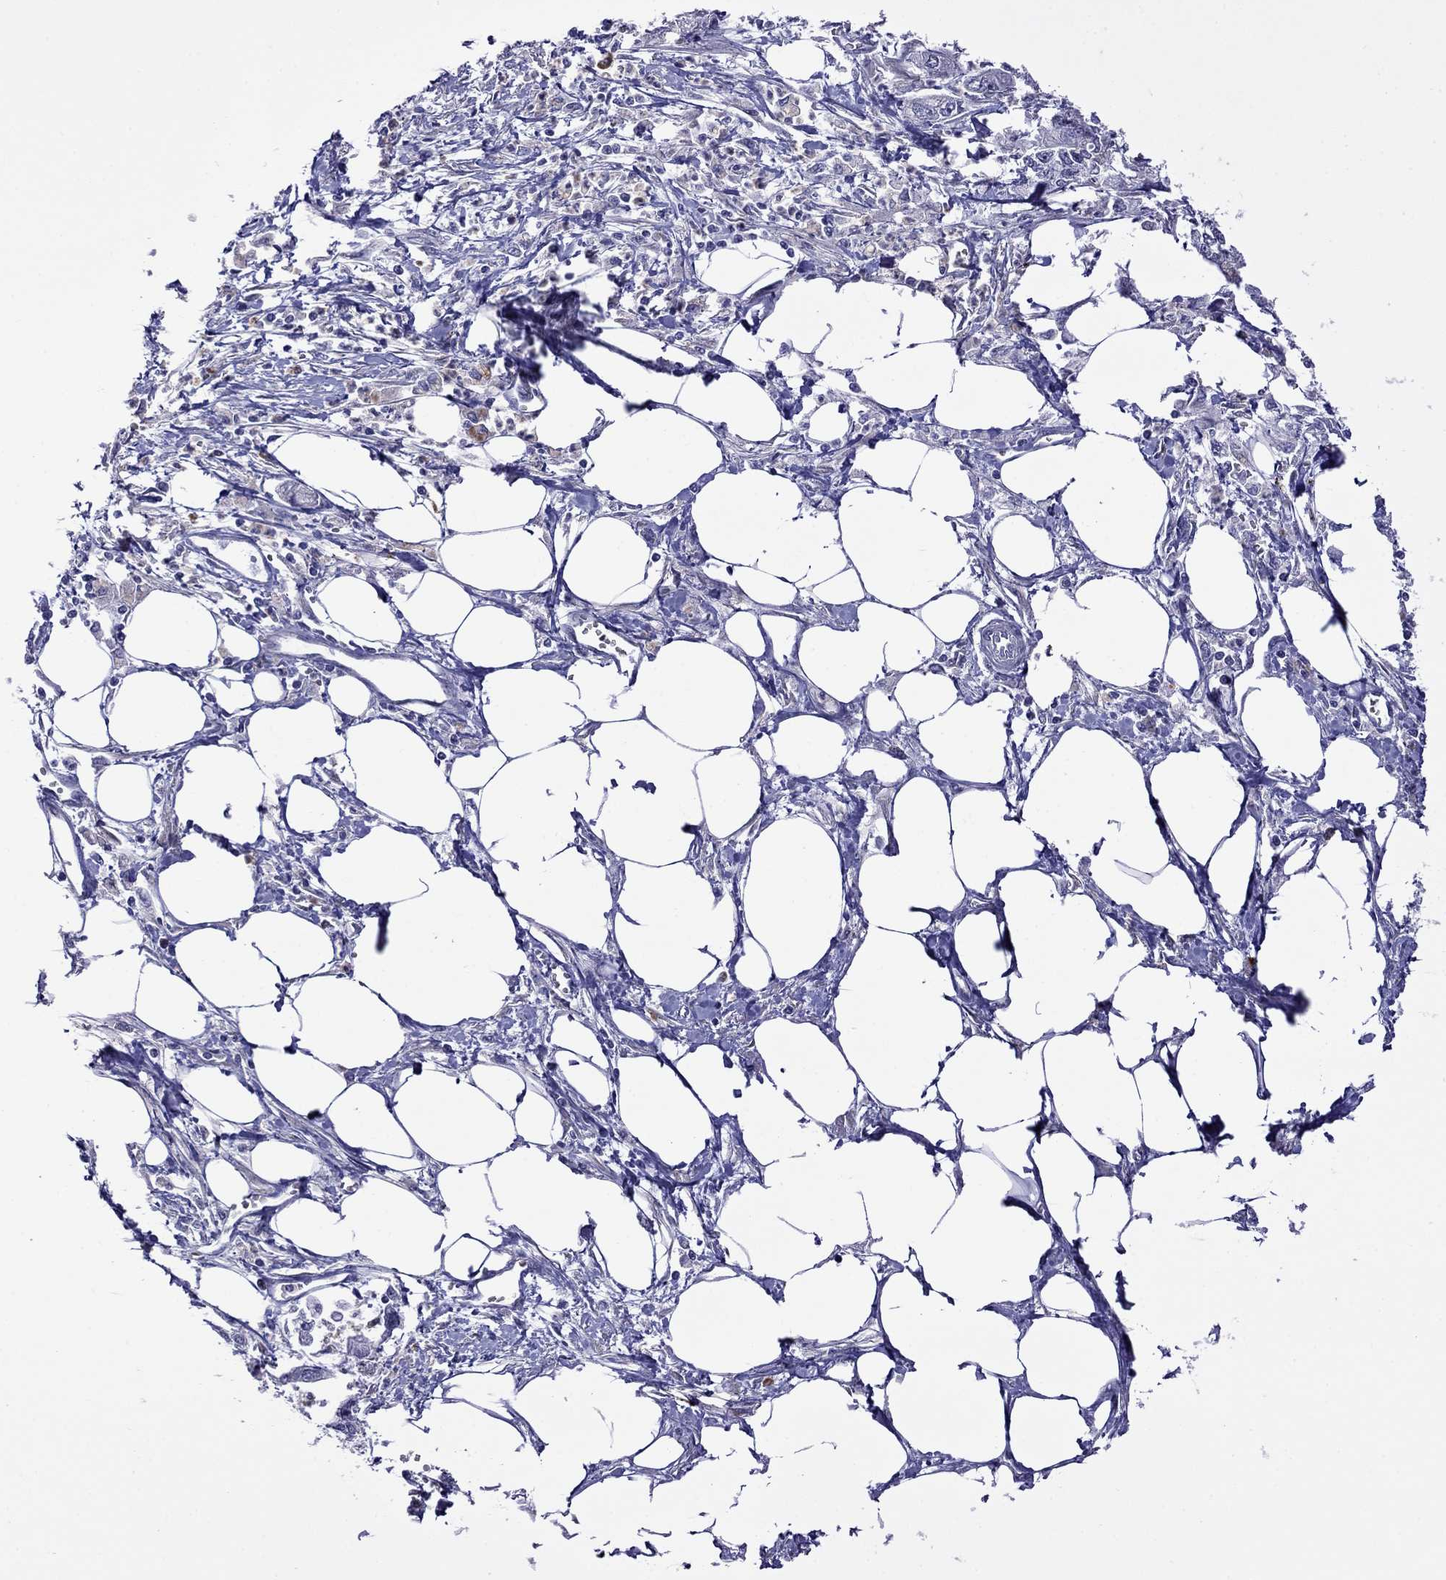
{"staining": {"intensity": "negative", "quantity": "none", "location": "none"}, "tissue": "pancreatic cancer", "cell_type": "Tumor cells", "image_type": "cancer", "snomed": [{"axis": "morphology", "description": "Adenocarcinoma, NOS"}, {"axis": "topography", "description": "Pancreas"}], "caption": "Human pancreatic adenocarcinoma stained for a protein using IHC exhibits no positivity in tumor cells.", "gene": "STAR", "patient": {"sex": "male", "age": 70}}